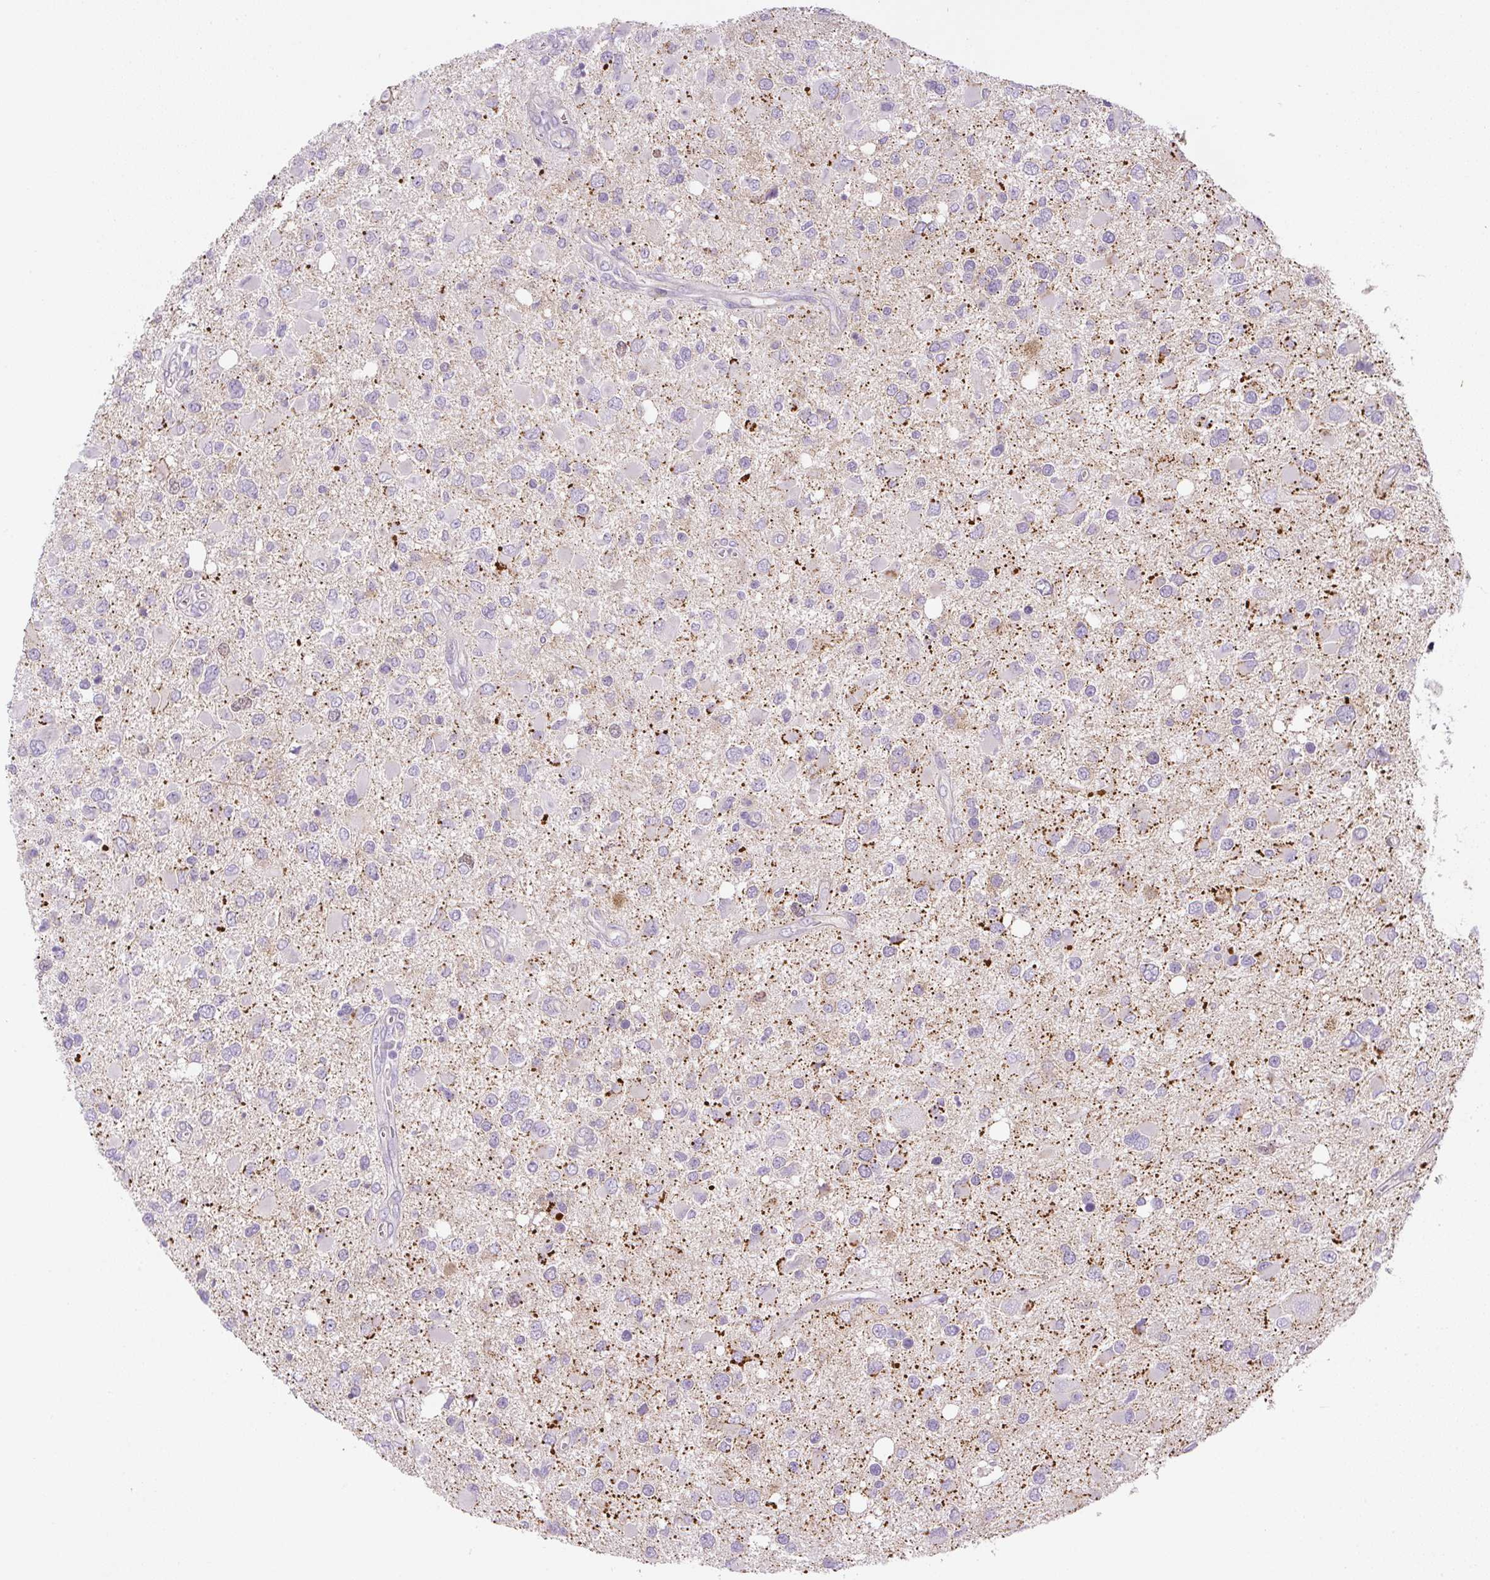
{"staining": {"intensity": "weak", "quantity": "<25%", "location": "cytoplasmic/membranous"}, "tissue": "glioma", "cell_type": "Tumor cells", "image_type": "cancer", "snomed": [{"axis": "morphology", "description": "Glioma, malignant, High grade"}, {"axis": "topography", "description": "Brain"}], "caption": "Malignant glioma (high-grade) stained for a protein using immunohistochemistry (IHC) demonstrates no staining tumor cells.", "gene": "ADAMTS19", "patient": {"sex": "male", "age": 53}}